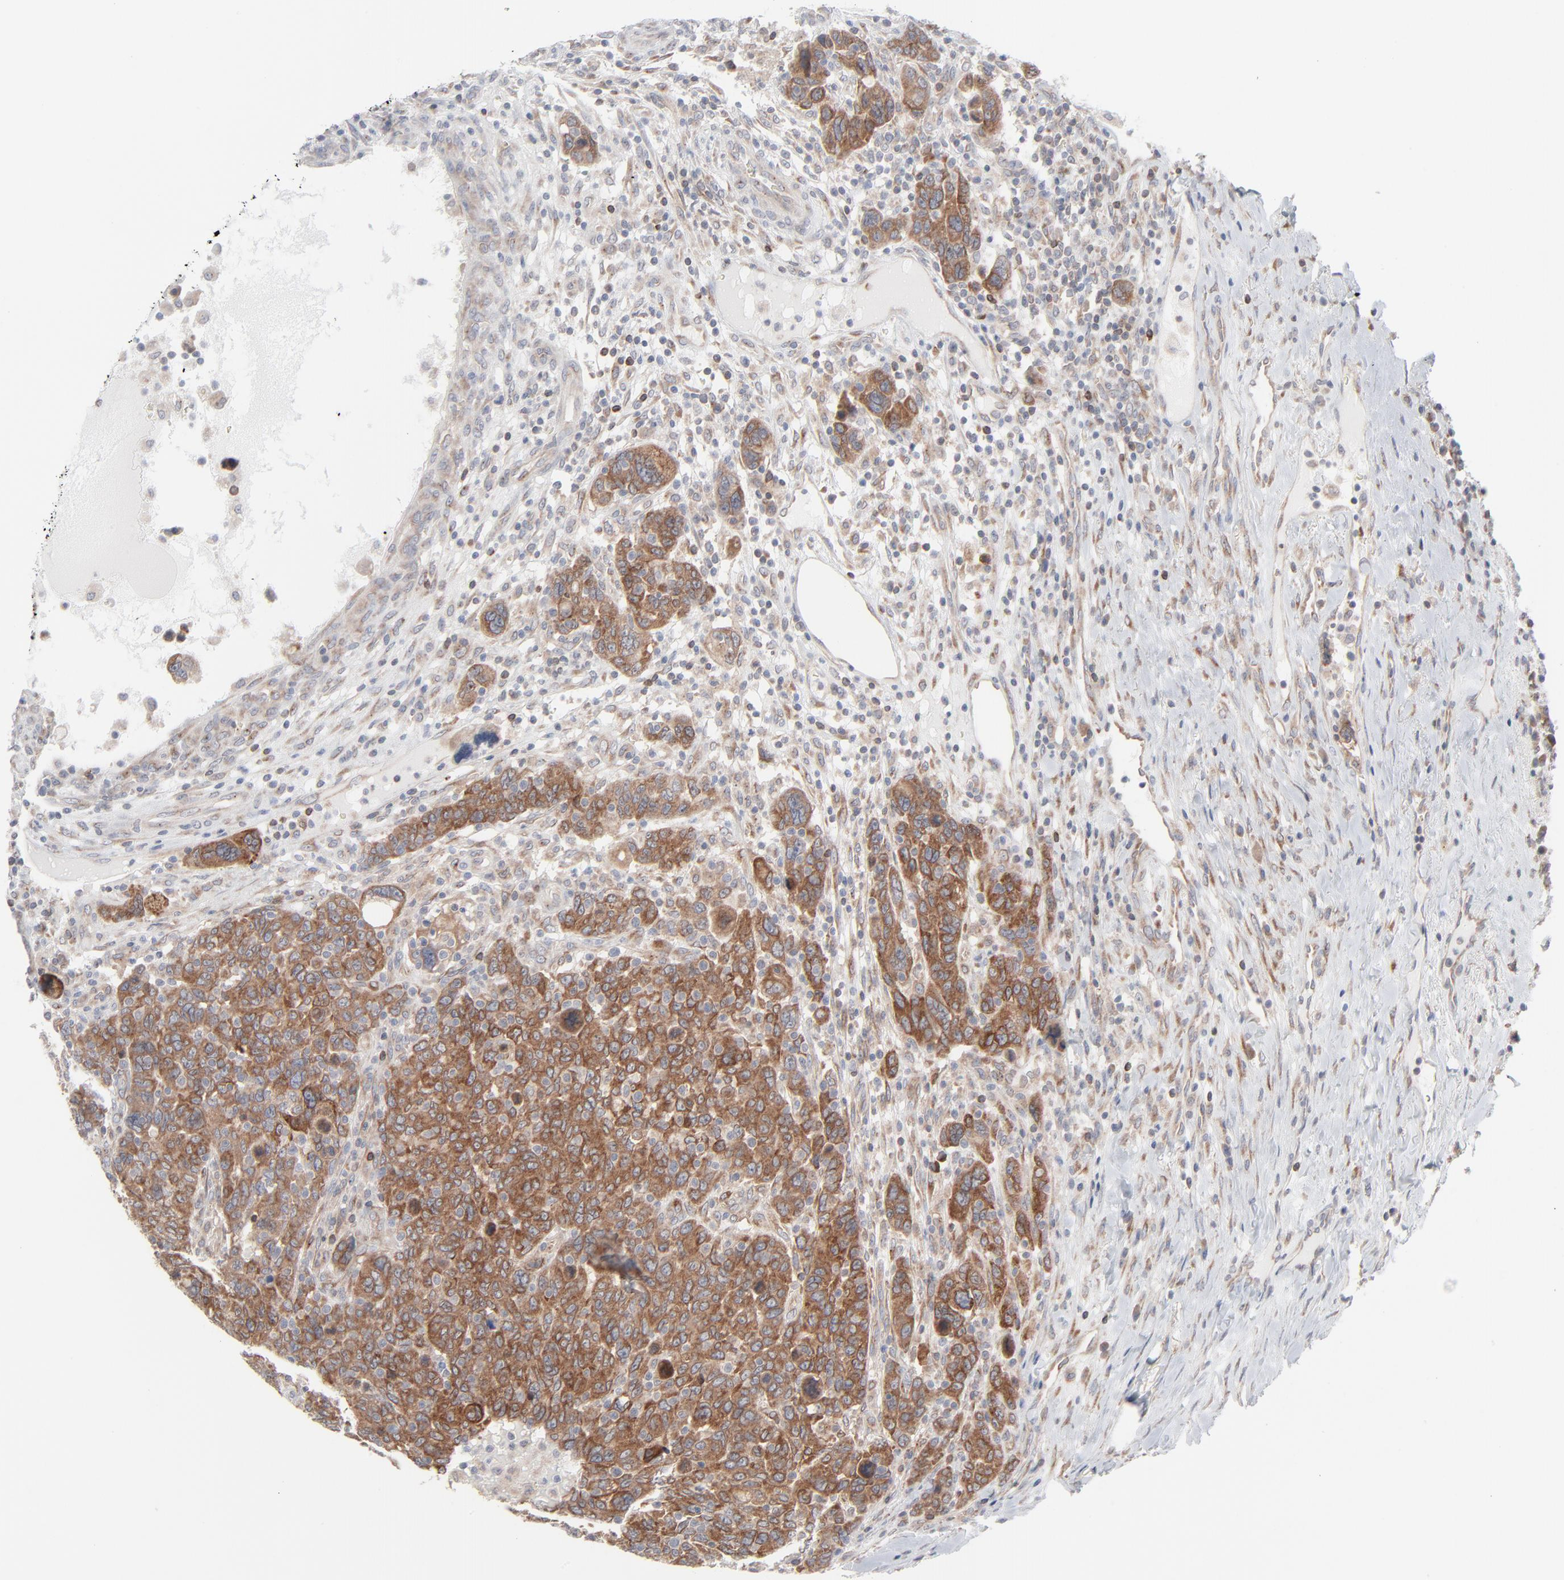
{"staining": {"intensity": "strong", "quantity": ">75%", "location": "cytoplasmic/membranous"}, "tissue": "breast cancer", "cell_type": "Tumor cells", "image_type": "cancer", "snomed": [{"axis": "morphology", "description": "Duct carcinoma"}, {"axis": "topography", "description": "Breast"}], "caption": "Breast infiltrating ductal carcinoma tissue reveals strong cytoplasmic/membranous positivity in about >75% of tumor cells", "gene": "KDSR", "patient": {"sex": "female", "age": 37}}